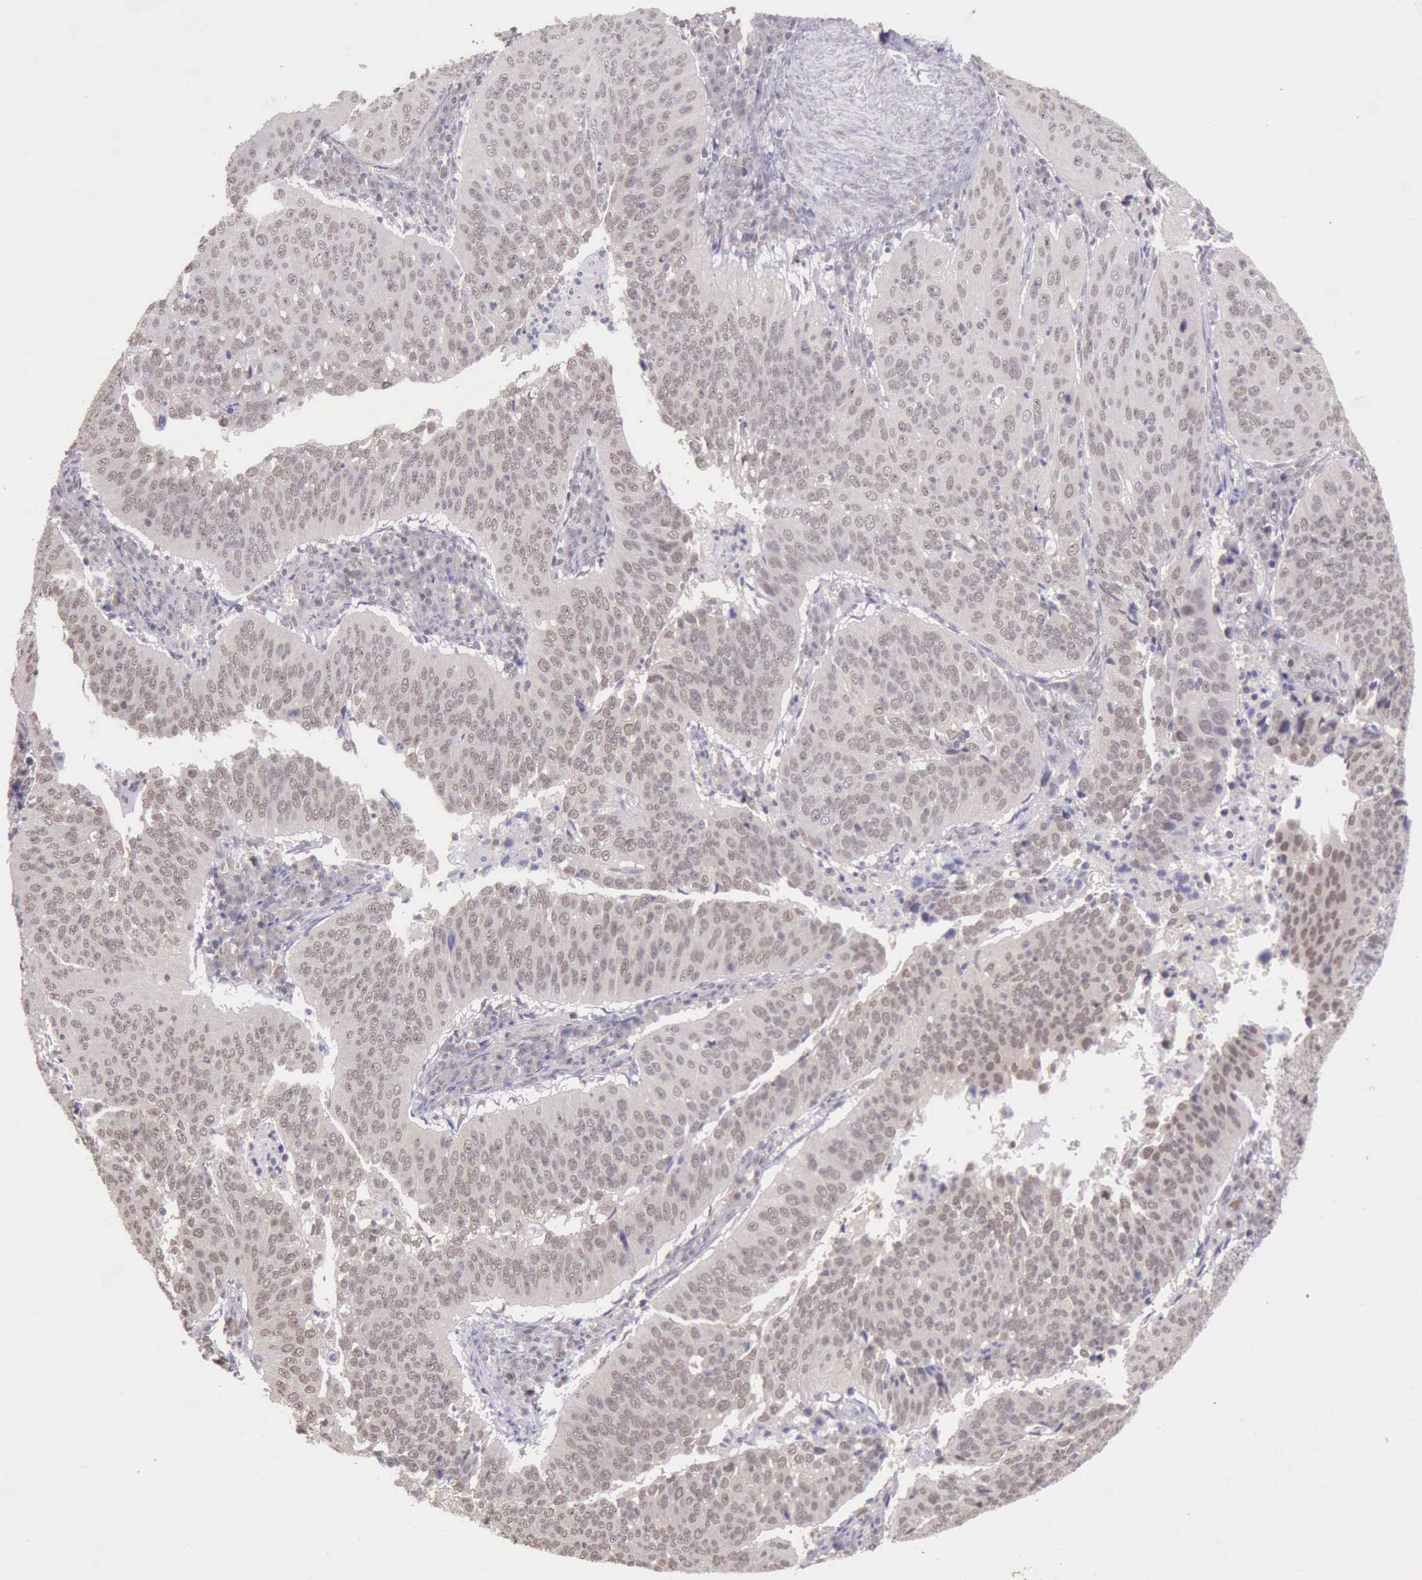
{"staining": {"intensity": "weak", "quantity": ">75%", "location": "nuclear"}, "tissue": "cervical cancer", "cell_type": "Tumor cells", "image_type": "cancer", "snomed": [{"axis": "morphology", "description": "Squamous cell carcinoma, NOS"}, {"axis": "topography", "description": "Cervix"}], "caption": "An immunohistochemistry (IHC) micrograph of tumor tissue is shown. Protein staining in brown labels weak nuclear positivity in squamous cell carcinoma (cervical) within tumor cells. Immunohistochemistry stains the protein in brown and the nuclei are stained blue.", "gene": "PRPF39", "patient": {"sex": "female", "age": 39}}